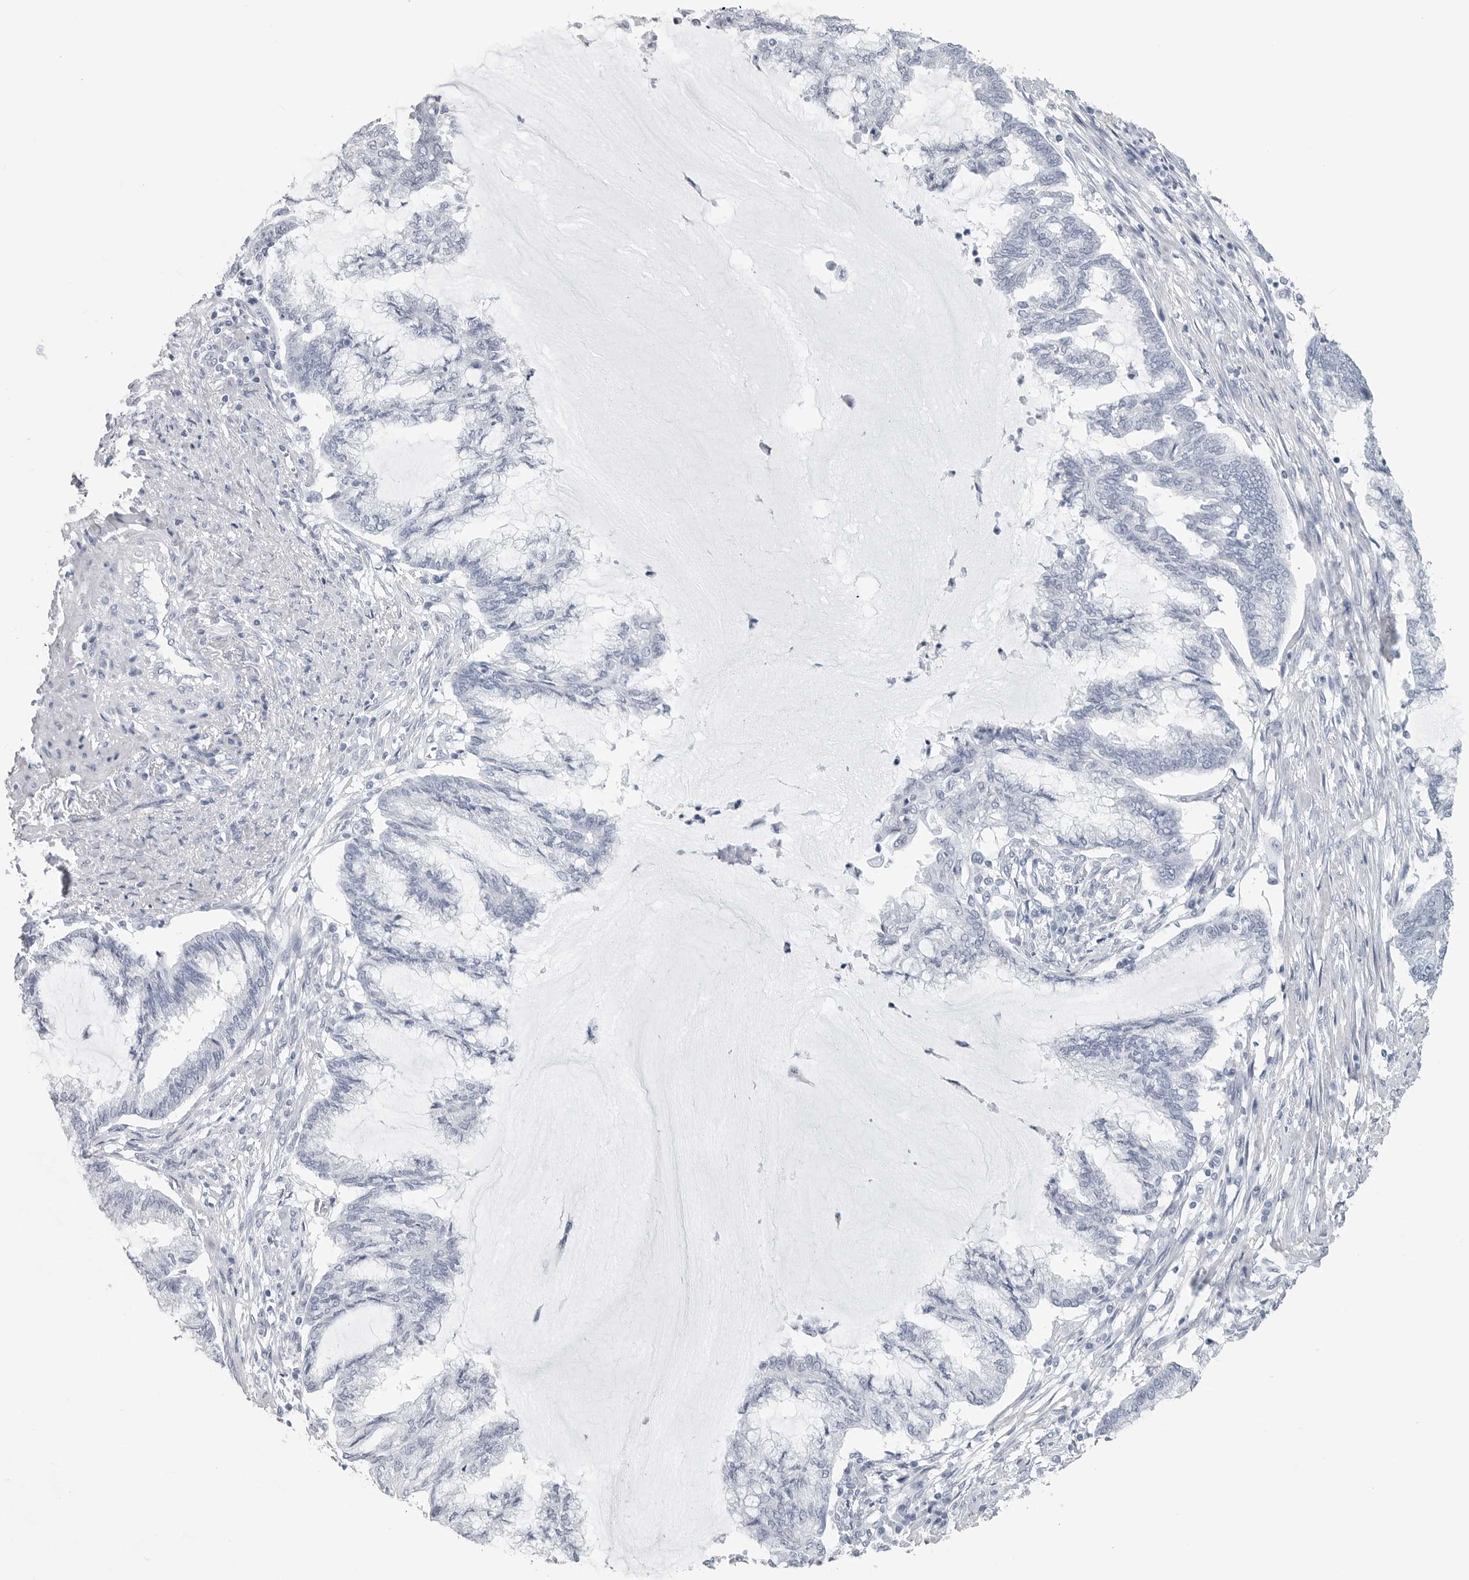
{"staining": {"intensity": "negative", "quantity": "none", "location": "none"}, "tissue": "endometrial cancer", "cell_type": "Tumor cells", "image_type": "cancer", "snomed": [{"axis": "morphology", "description": "Adenocarcinoma, NOS"}, {"axis": "topography", "description": "Endometrium"}], "caption": "High power microscopy micrograph of an IHC micrograph of endometrial cancer, revealing no significant positivity in tumor cells.", "gene": "CSH1", "patient": {"sex": "female", "age": 86}}